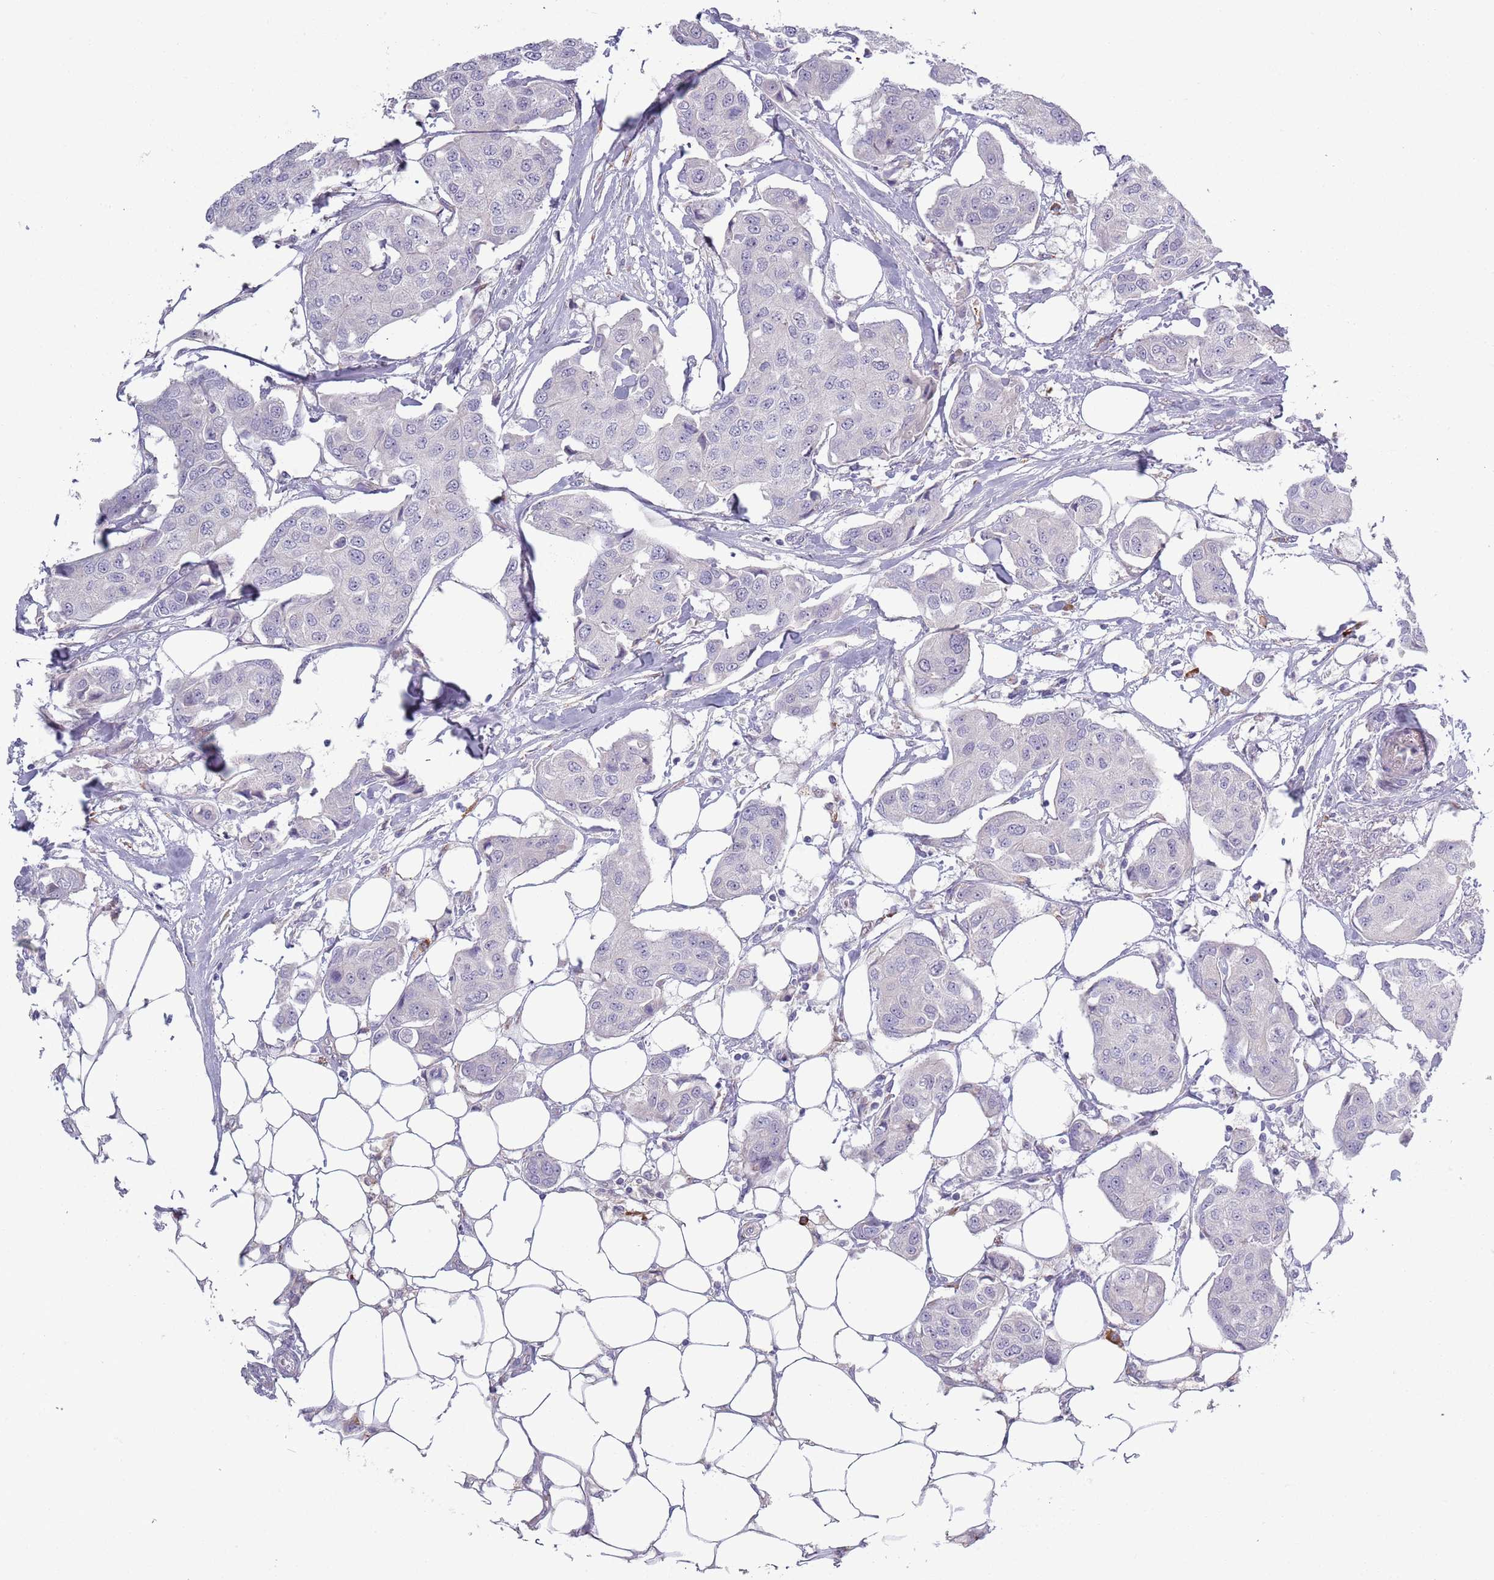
{"staining": {"intensity": "negative", "quantity": "none", "location": "none"}, "tissue": "breast cancer", "cell_type": "Tumor cells", "image_type": "cancer", "snomed": [{"axis": "morphology", "description": "Duct carcinoma"}, {"axis": "topography", "description": "Breast"}, {"axis": "topography", "description": "Lymph node"}], "caption": "The image demonstrates no staining of tumor cells in breast cancer (intraductal carcinoma).", "gene": "LTB", "patient": {"sex": "female", "age": 80}}